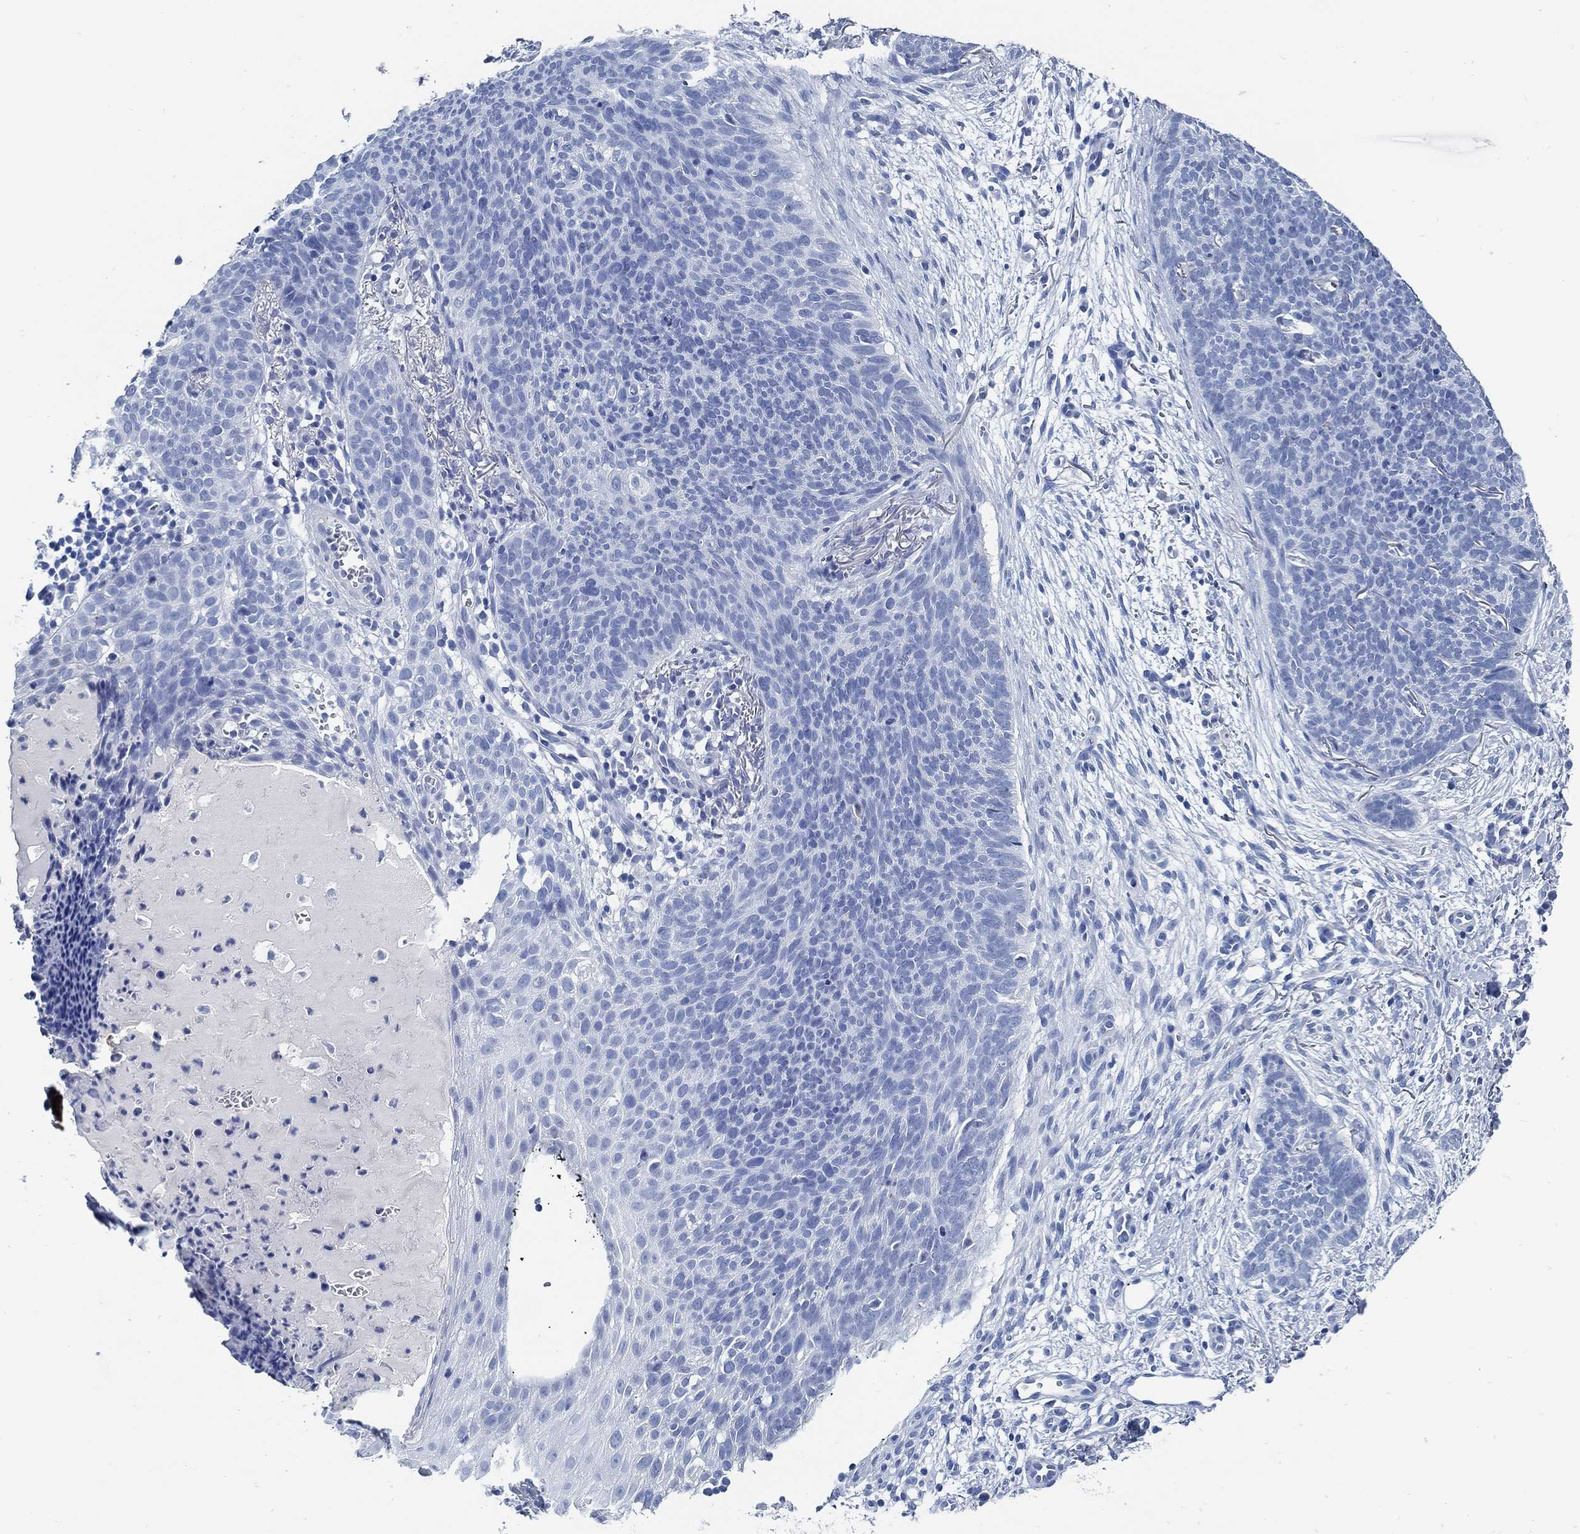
{"staining": {"intensity": "negative", "quantity": "none", "location": "none"}, "tissue": "skin cancer", "cell_type": "Tumor cells", "image_type": "cancer", "snomed": [{"axis": "morphology", "description": "Basal cell carcinoma"}, {"axis": "topography", "description": "Skin"}], "caption": "High power microscopy micrograph of an IHC image of skin basal cell carcinoma, revealing no significant positivity in tumor cells. (Immunohistochemistry (ihc), brightfield microscopy, high magnification).", "gene": "SLC45A1", "patient": {"sex": "male", "age": 64}}